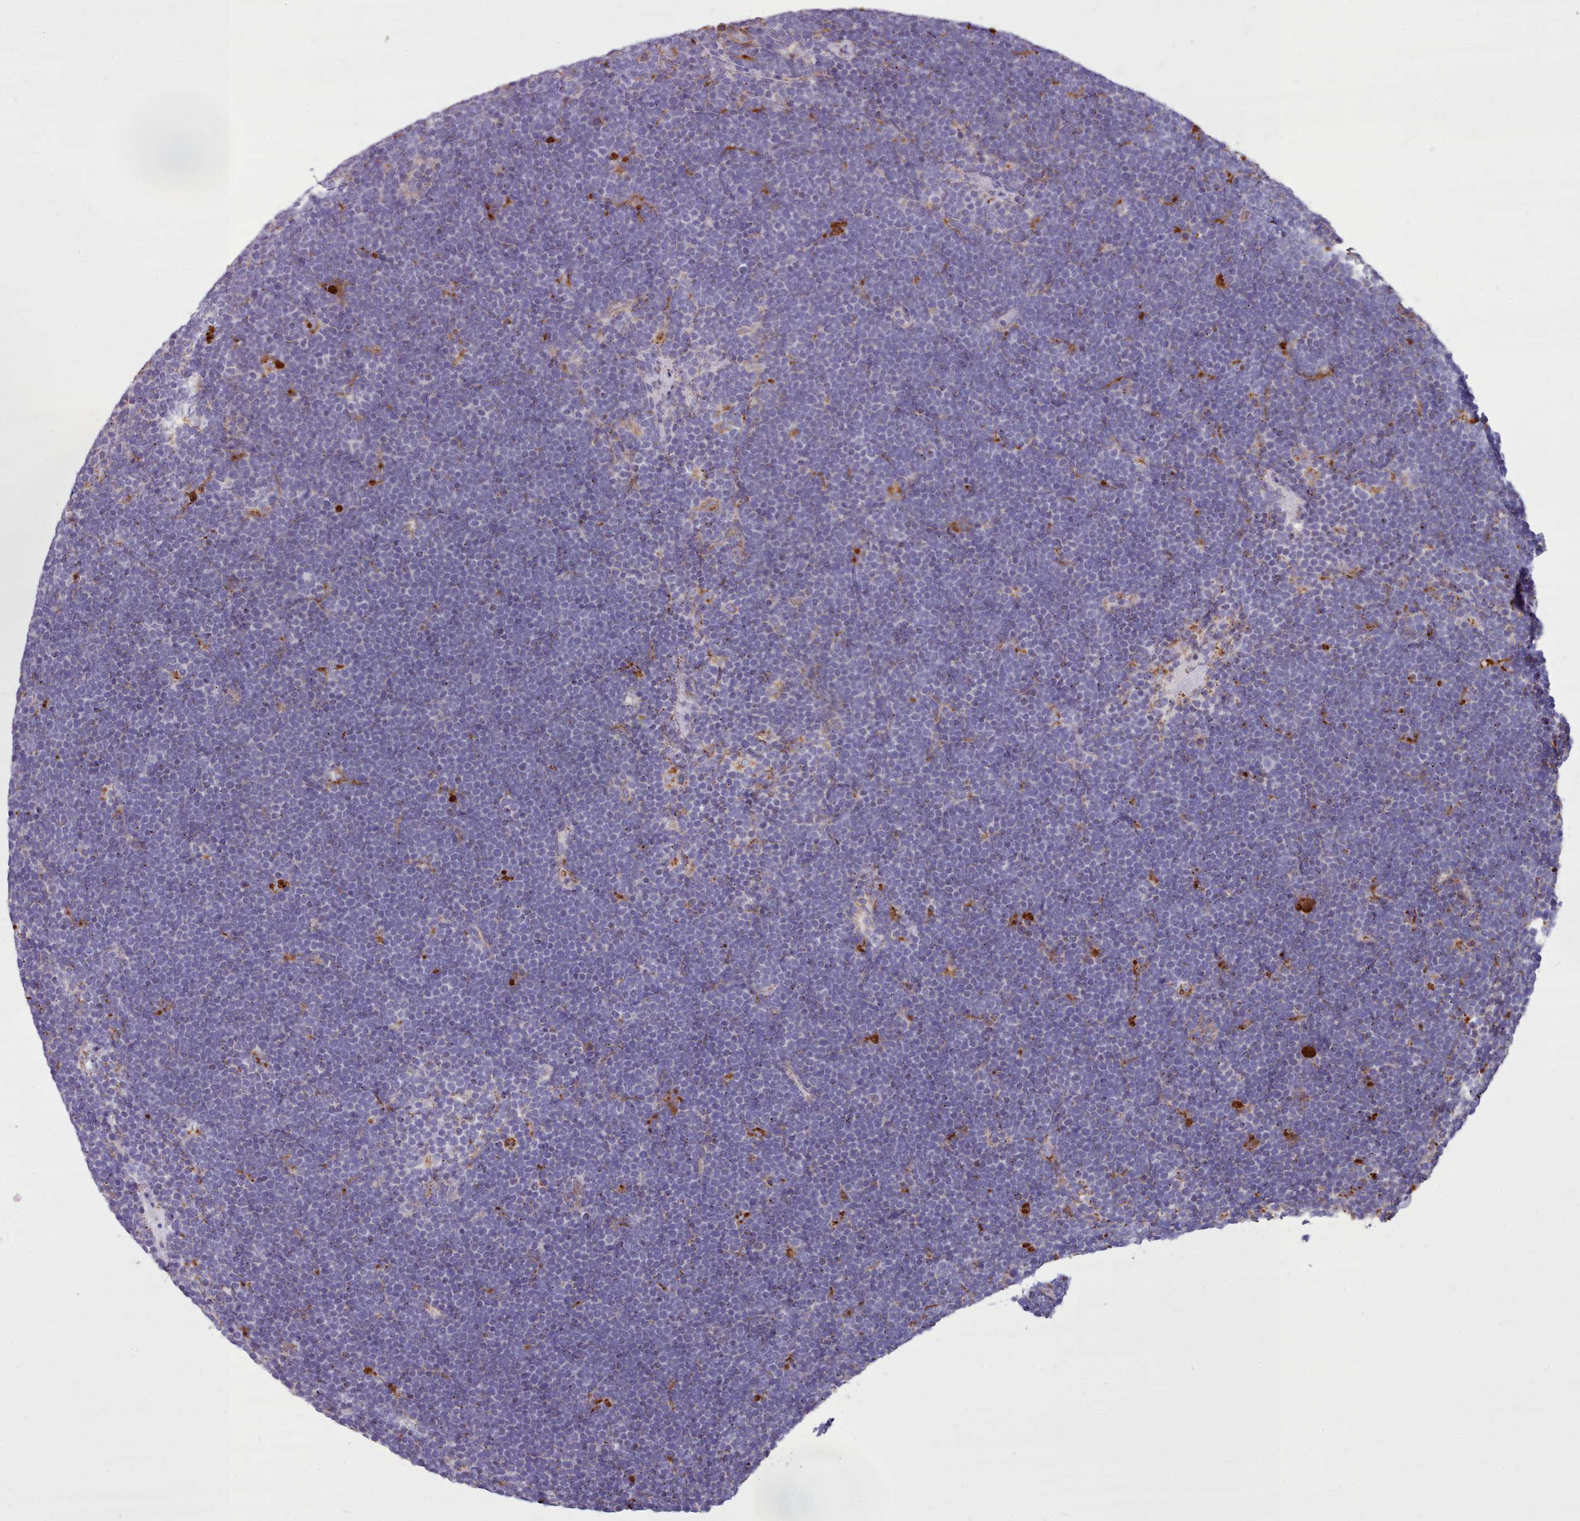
{"staining": {"intensity": "negative", "quantity": "none", "location": "none"}, "tissue": "lymphoma", "cell_type": "Tumor cells", "image_type": "cancer", "snomed": [{"axis": "morphology", "description": "Malignant lymphoma, non-Hodgkin's type, High grade"}, {"axis": "topography", "description": "Lymph node"}], "caption": "High power microscopy histopathology image of an immunohistochemistry (IHC) micrograph of malignant lymphoma, non-Hodgkin's type (high-grade), revealing no significant staining in tumor cells. (IHC, brightfield microscopy, high magnification).", "gene": "PACSIN3", "patient": {"sex": "male", "age": 13}}